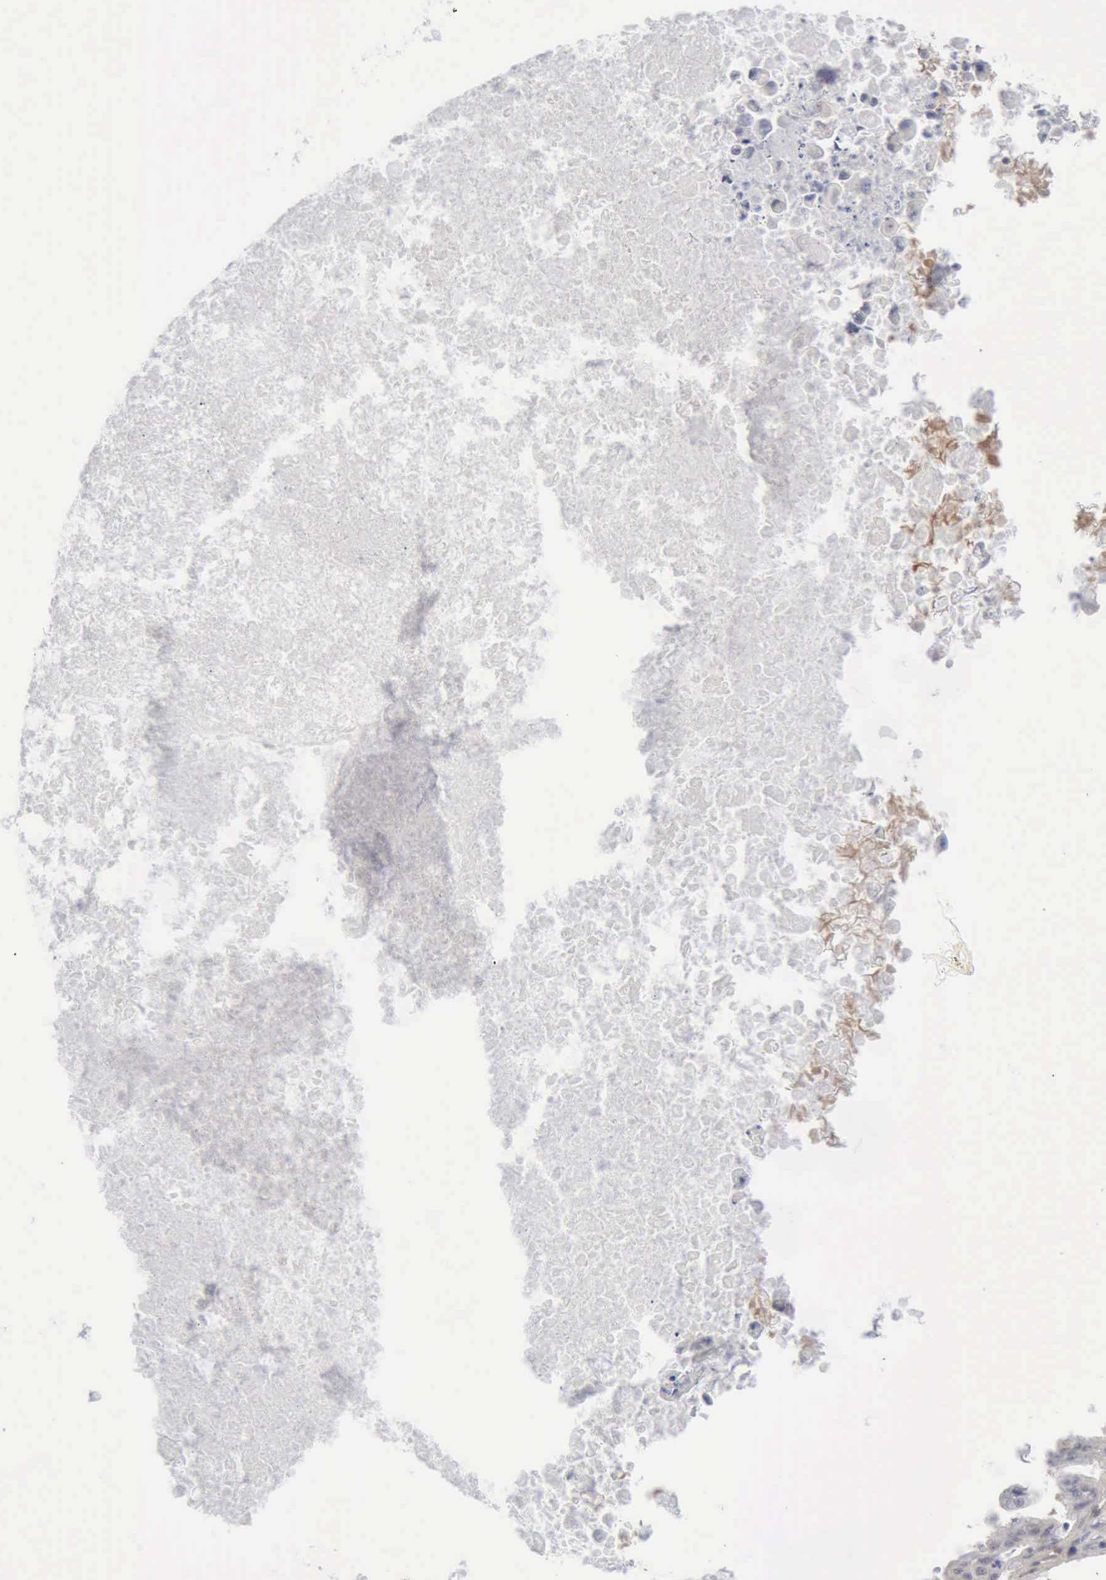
{"staining": {"intensity": "negative", "quantity": "none", "location": "none"}, "tissue": "ovarian cancer", "cell_type": "Tumor cells", "image_type": "cancer", "snomed": [{"axis": "morphology", "description": "Cystadenocarcinoma, mucinous, NOS"}, {"axis": "topography", "description": "Ovary"}], "caption": "A histopathology image of human ovarian cancer (mucinous cystadenocarcinoma) is negative for staining in tumor cells.", "gene": "STAT1", "patient": {"sex": "female", "age": 37}}